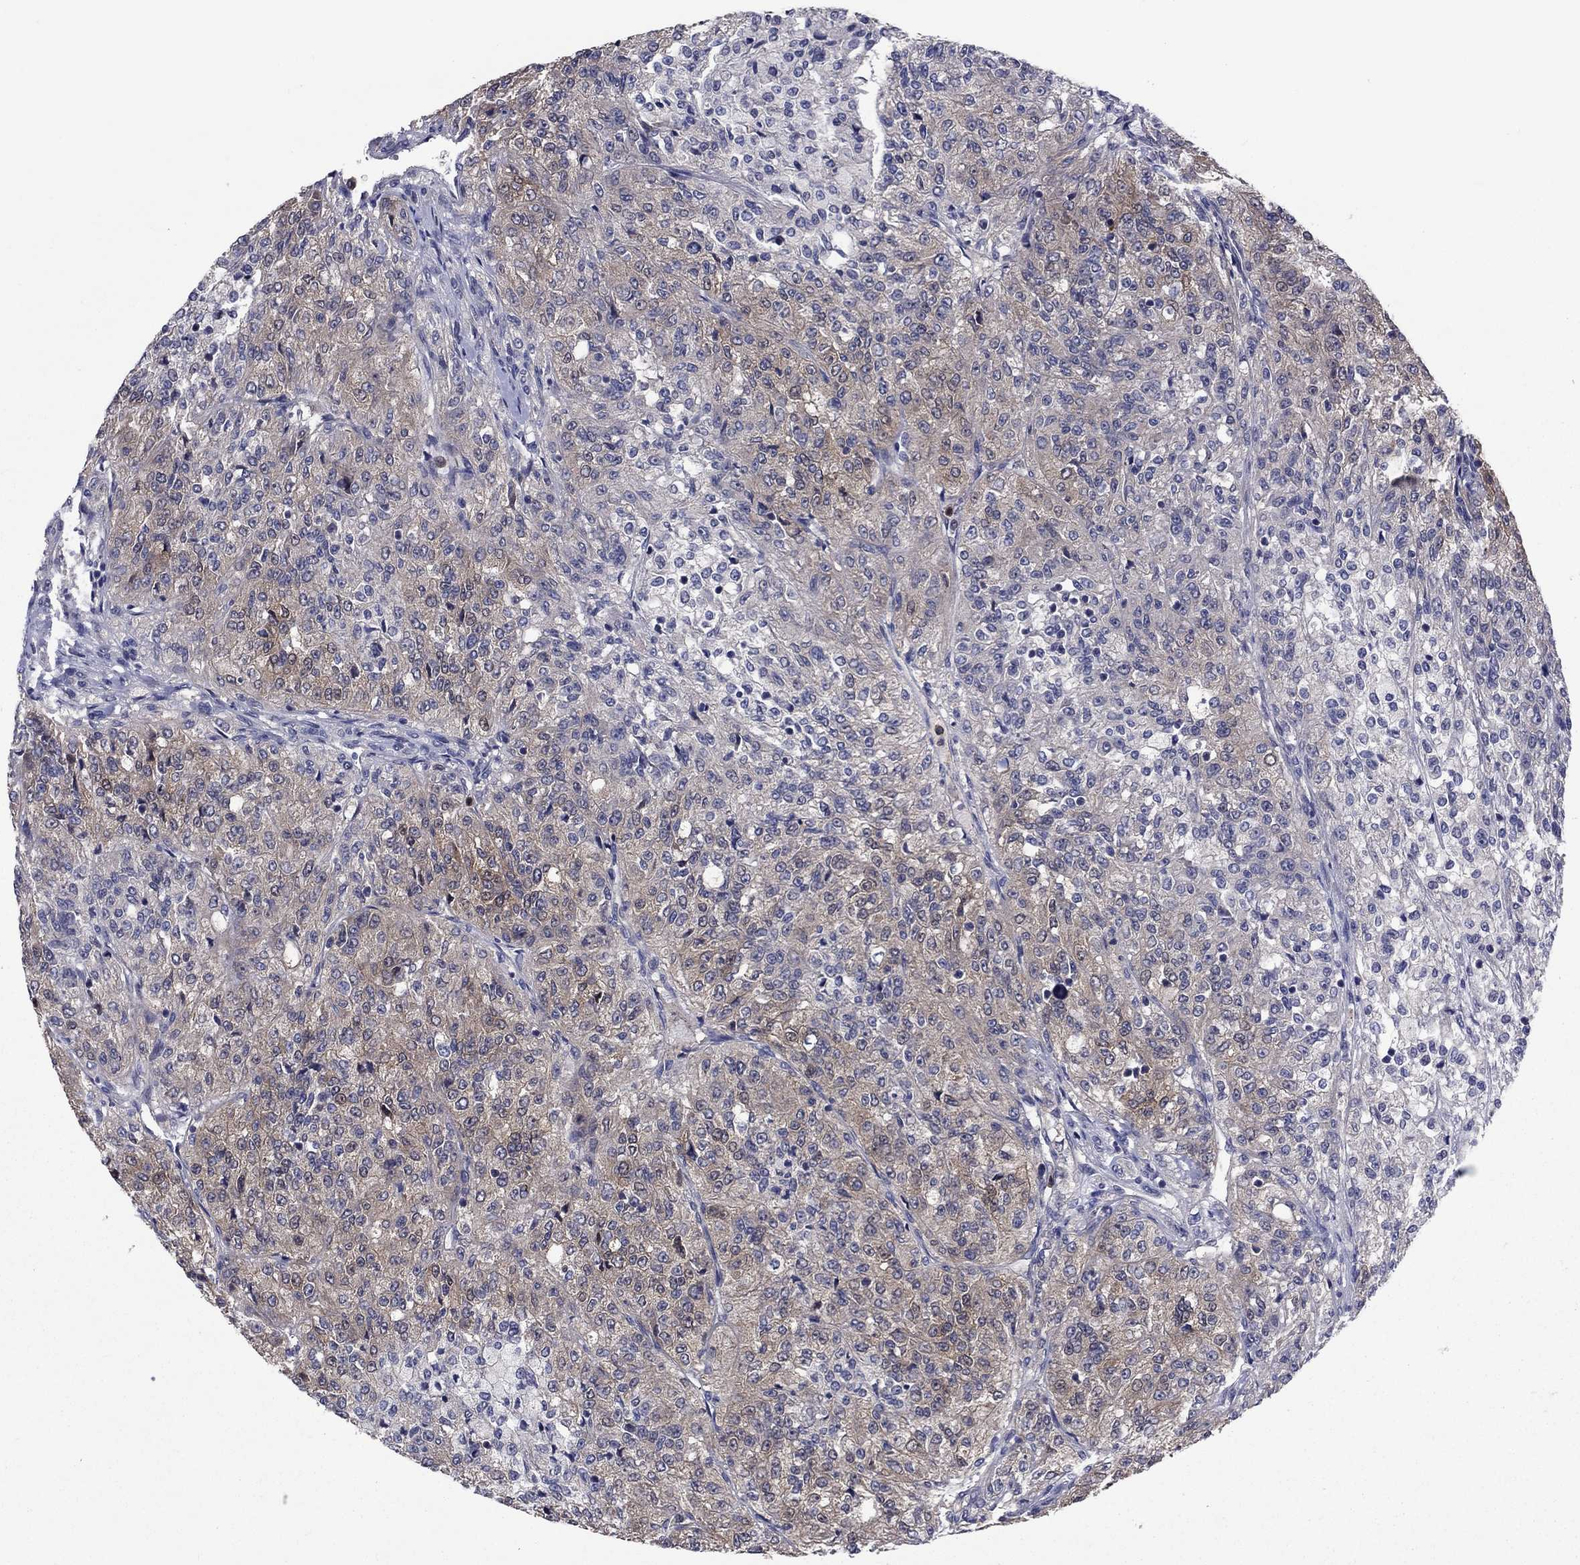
{"staining": {"intensity": "weak", "quantity": "25%-75%", "location": "cytoplasmic/membranous"}, "tissue": "renal cancer", "cell_type": "Tumor cells", "image_type": "cancer", "snomed": [{"axis": "morphology", "description": "Adenocarcinoma, NOS"}, {"axis": "topography", "description": "Kidney"}], "caption": "Weak cytoplasmic/membranous positivity for a protein is seen in about 25%-75% of tumor cells of renal adenocarcinoma using immunohistochemistry.", "gene": "MSRB1", "patient": {"sex": "female", "age": 63}}